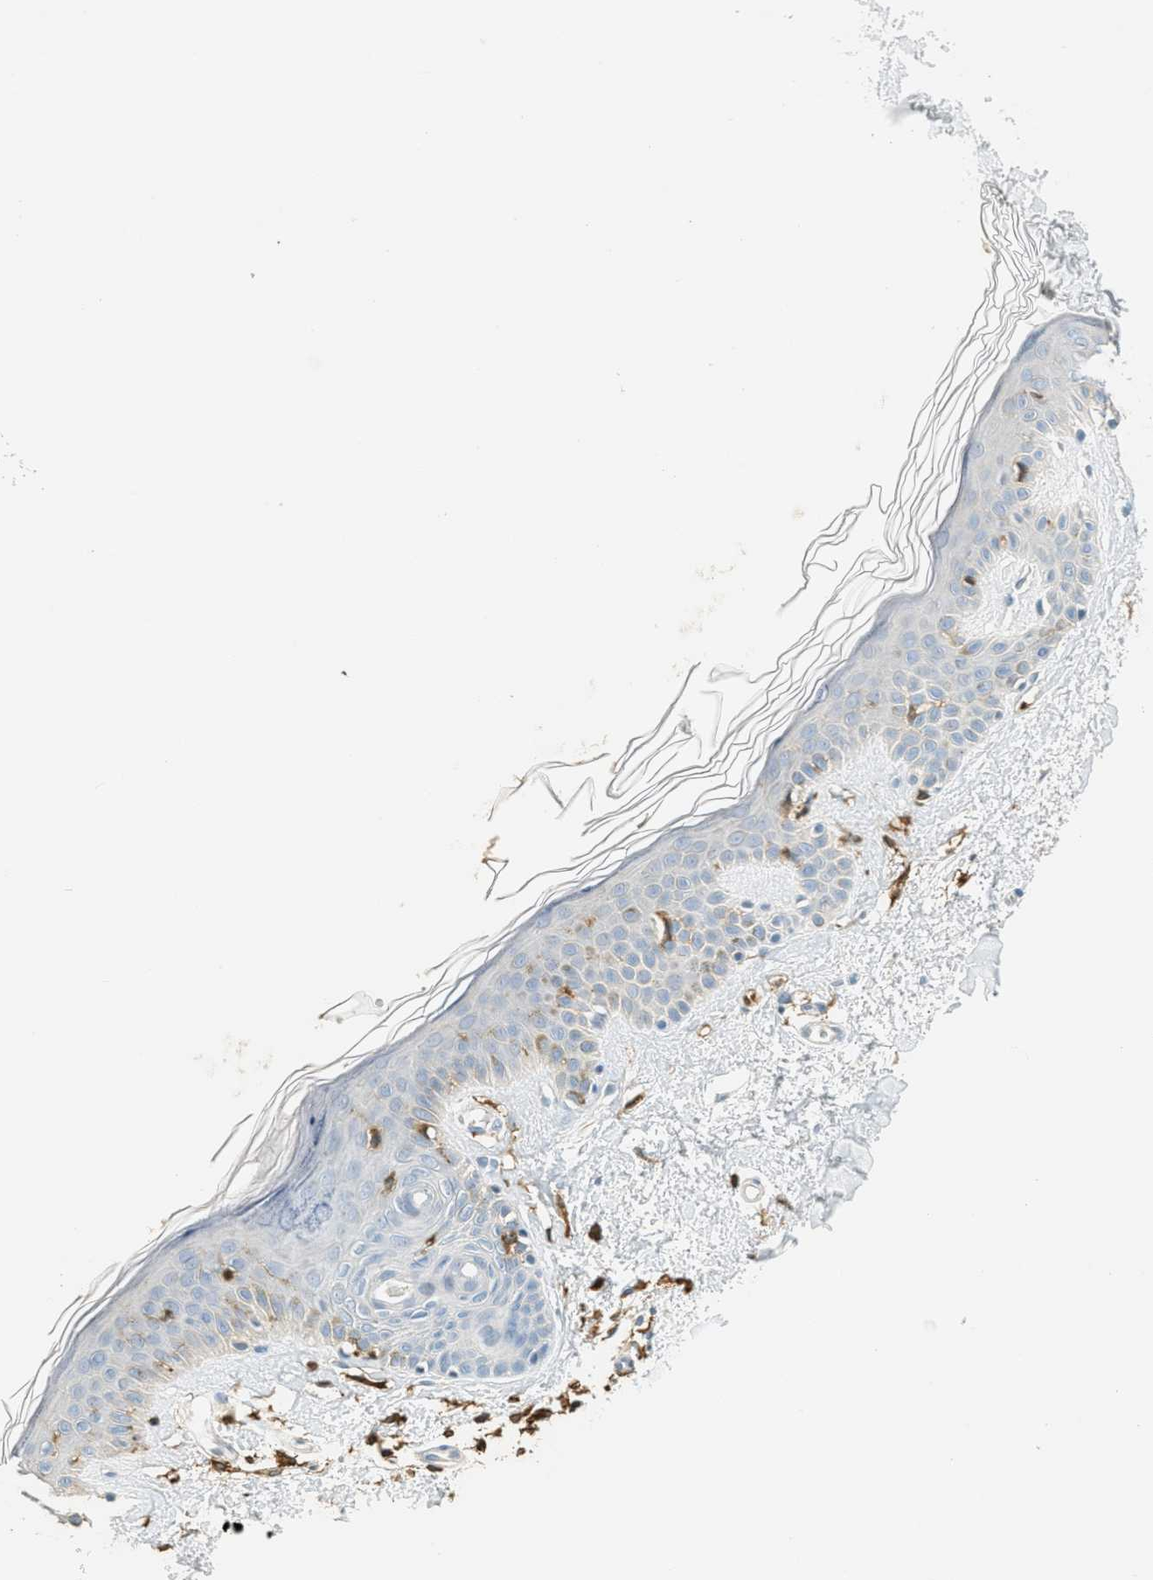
{"staining": {"intensity": "negative", "quantity": "none", "location": "none"}, "tissue": "skin", "cell_type": "Fibroblasts", "image_type": "normal", "snomed": [{"axis": "morphology", "description": "Normal tissue, NOS"}, {"axis": "topography", "description": "Skin"}], "caption": "High power microscopy image of an immunohistochemistry histopathology image of unremarkable skin, revealing no significant staining in fibroblasts.", "gene": "LSP1", "patient": {"sex": "male", "age": 67}}